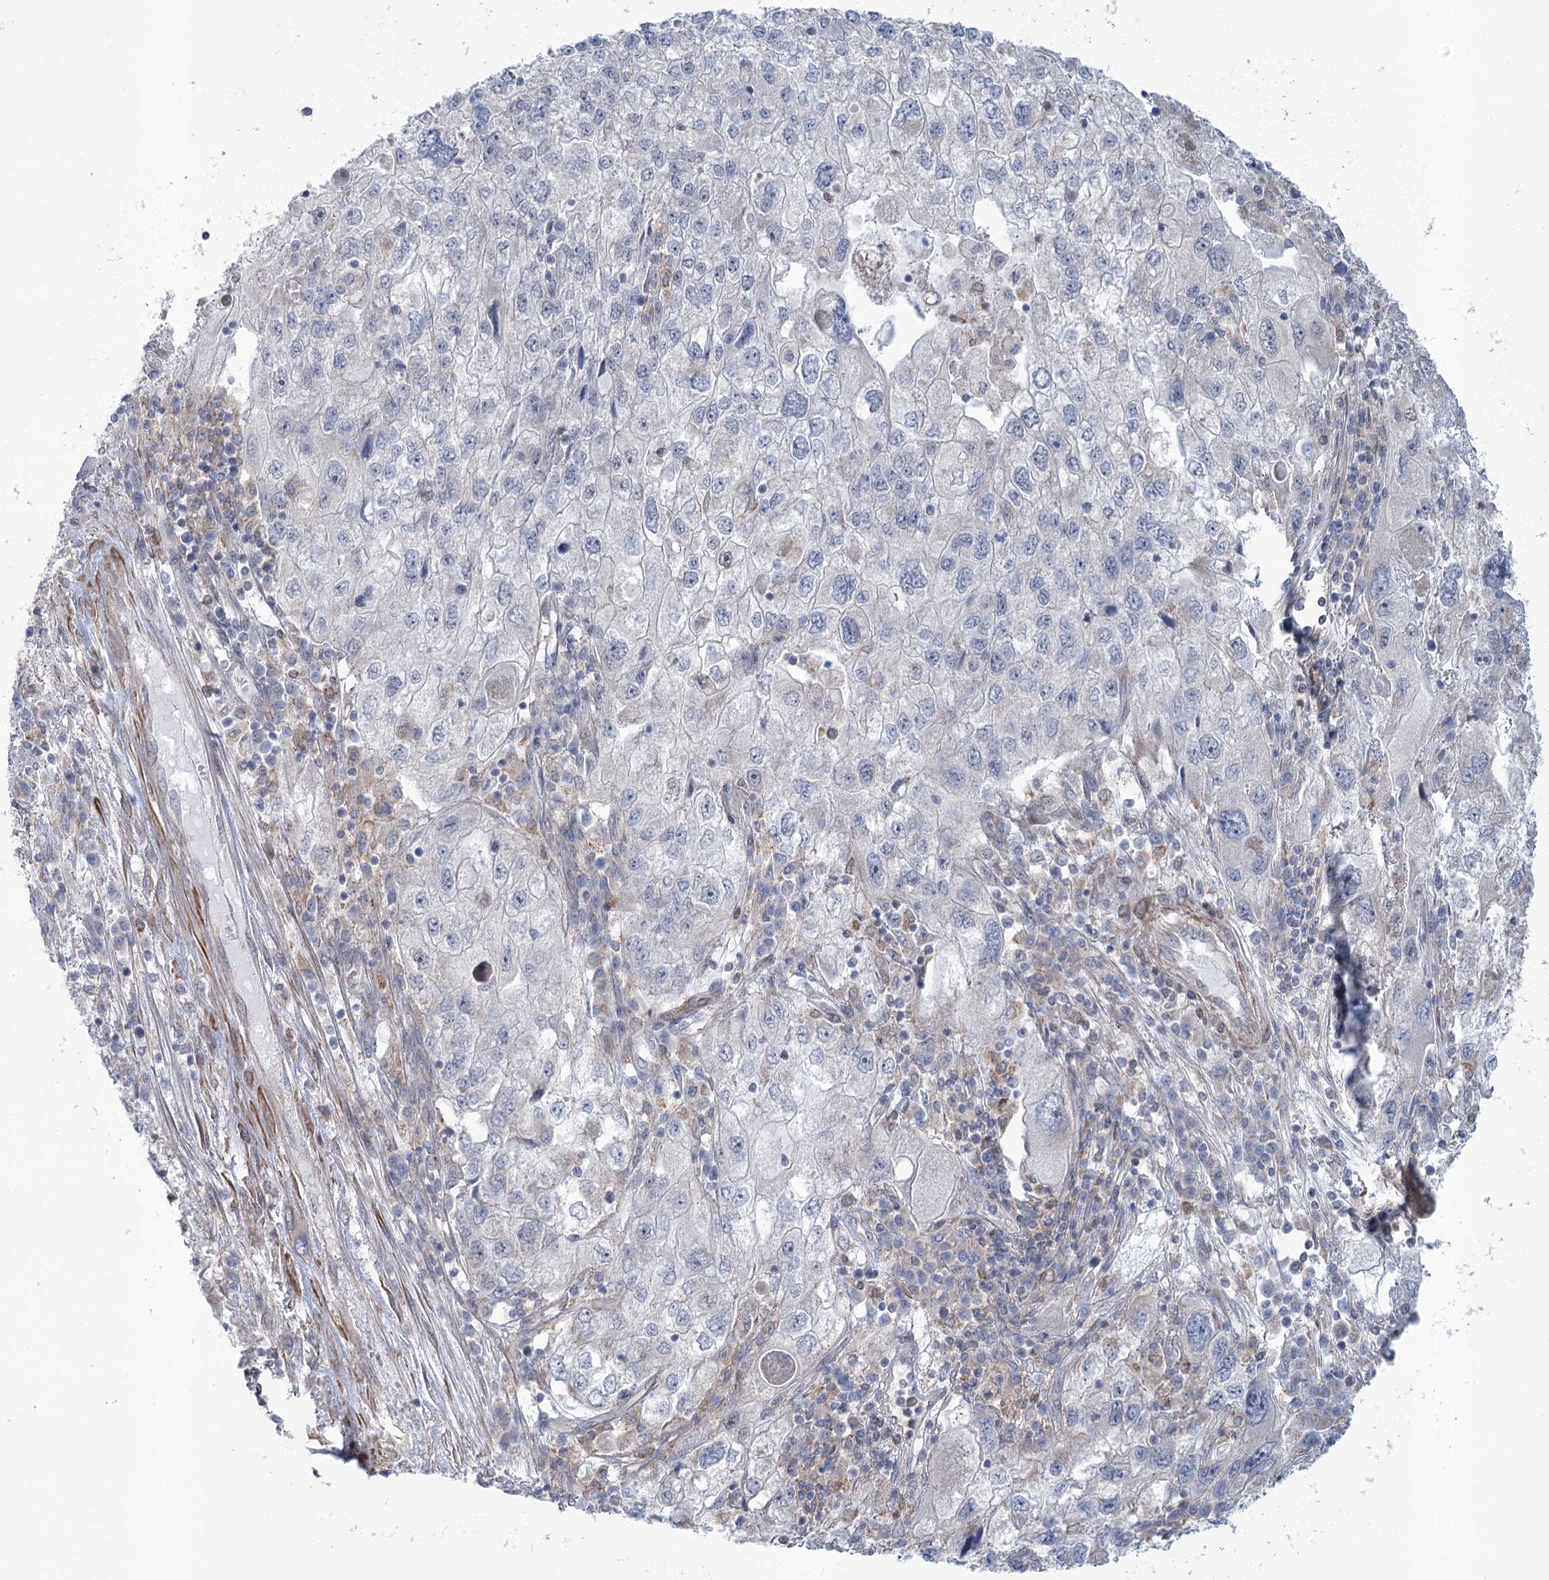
{"staining": {"intensity": "negative", "quantity": "none", "location": "none"}, "tissue": "endometrial cancer", "cell_type": "Tumor cells", "image_type": "cancer", "snomed": [{"axis": "morphology", "description": "Adenocarcinoma, NOS"}, {"axis": "topography", "description": "Endometrium"}], "caption": "Protein analysis of adenocarcinoma (endometrial) exhibits no significant positivity in tumor cells.", "gene": "MTG1", "patient": {"sex": "female", "age": 49}}